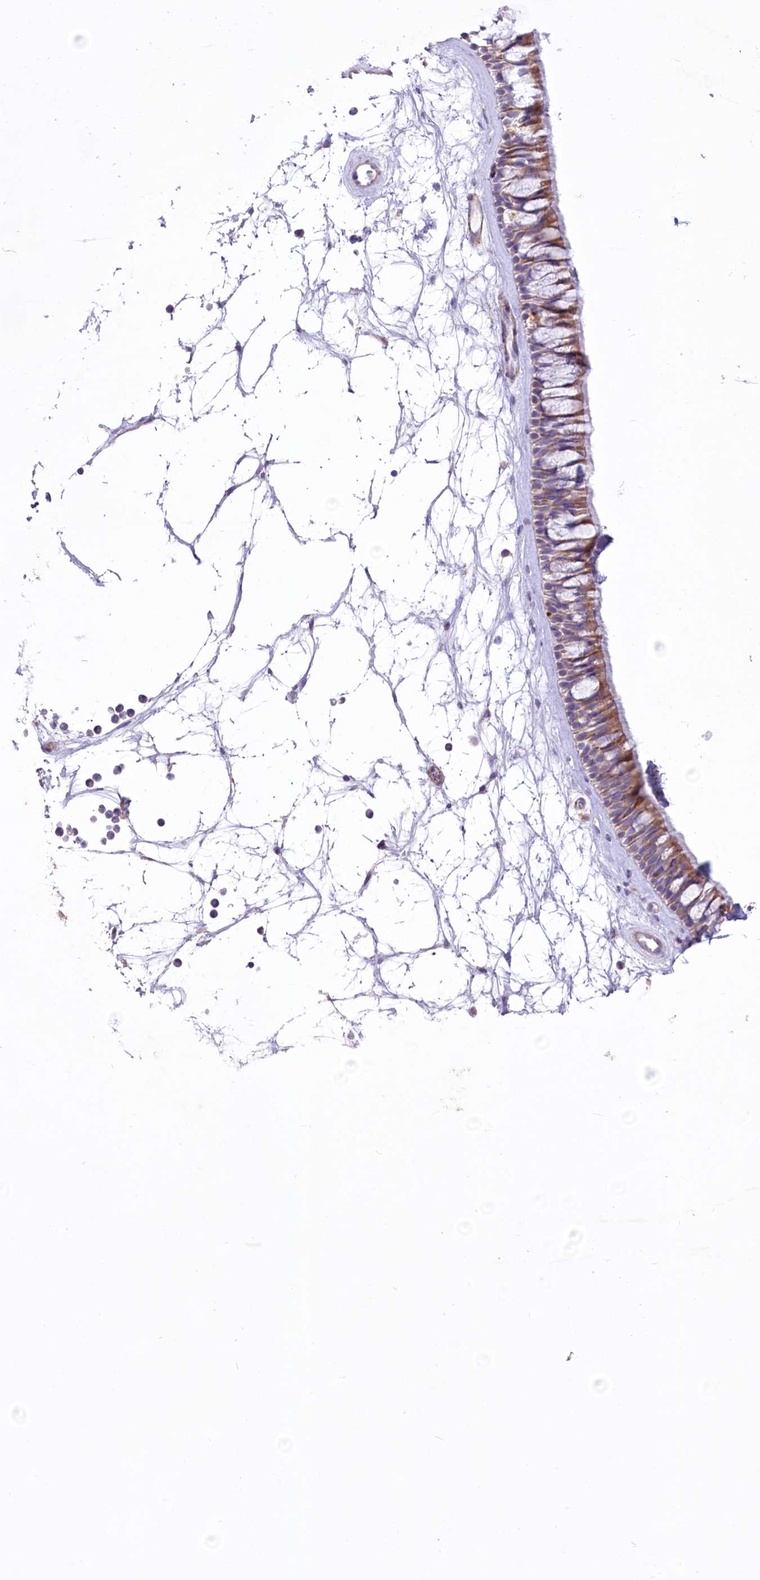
{"staining": {"intensity": "moderate", "quantity": "25%-75%", "location": "cytoplasmic/membranous"}, "tissue": "nasopharynx", "cell_type": "Respiratory epithelial cells", "image_type": "normal", "snomed": [{"axis": "morphology", "description": "Normal tissue, NOS"}, {"axis": "topography", "description": "Nasopharynx"}], "caption": "Immunohistochemical staining of benign human nasopharynx shows moderate cytoplasmic/membranous protein staining in approximately 25%-75% of respiratory epithelial cells.", "gene": "ANGPTL3", "patient": {"sex": "male", "age": 64}}